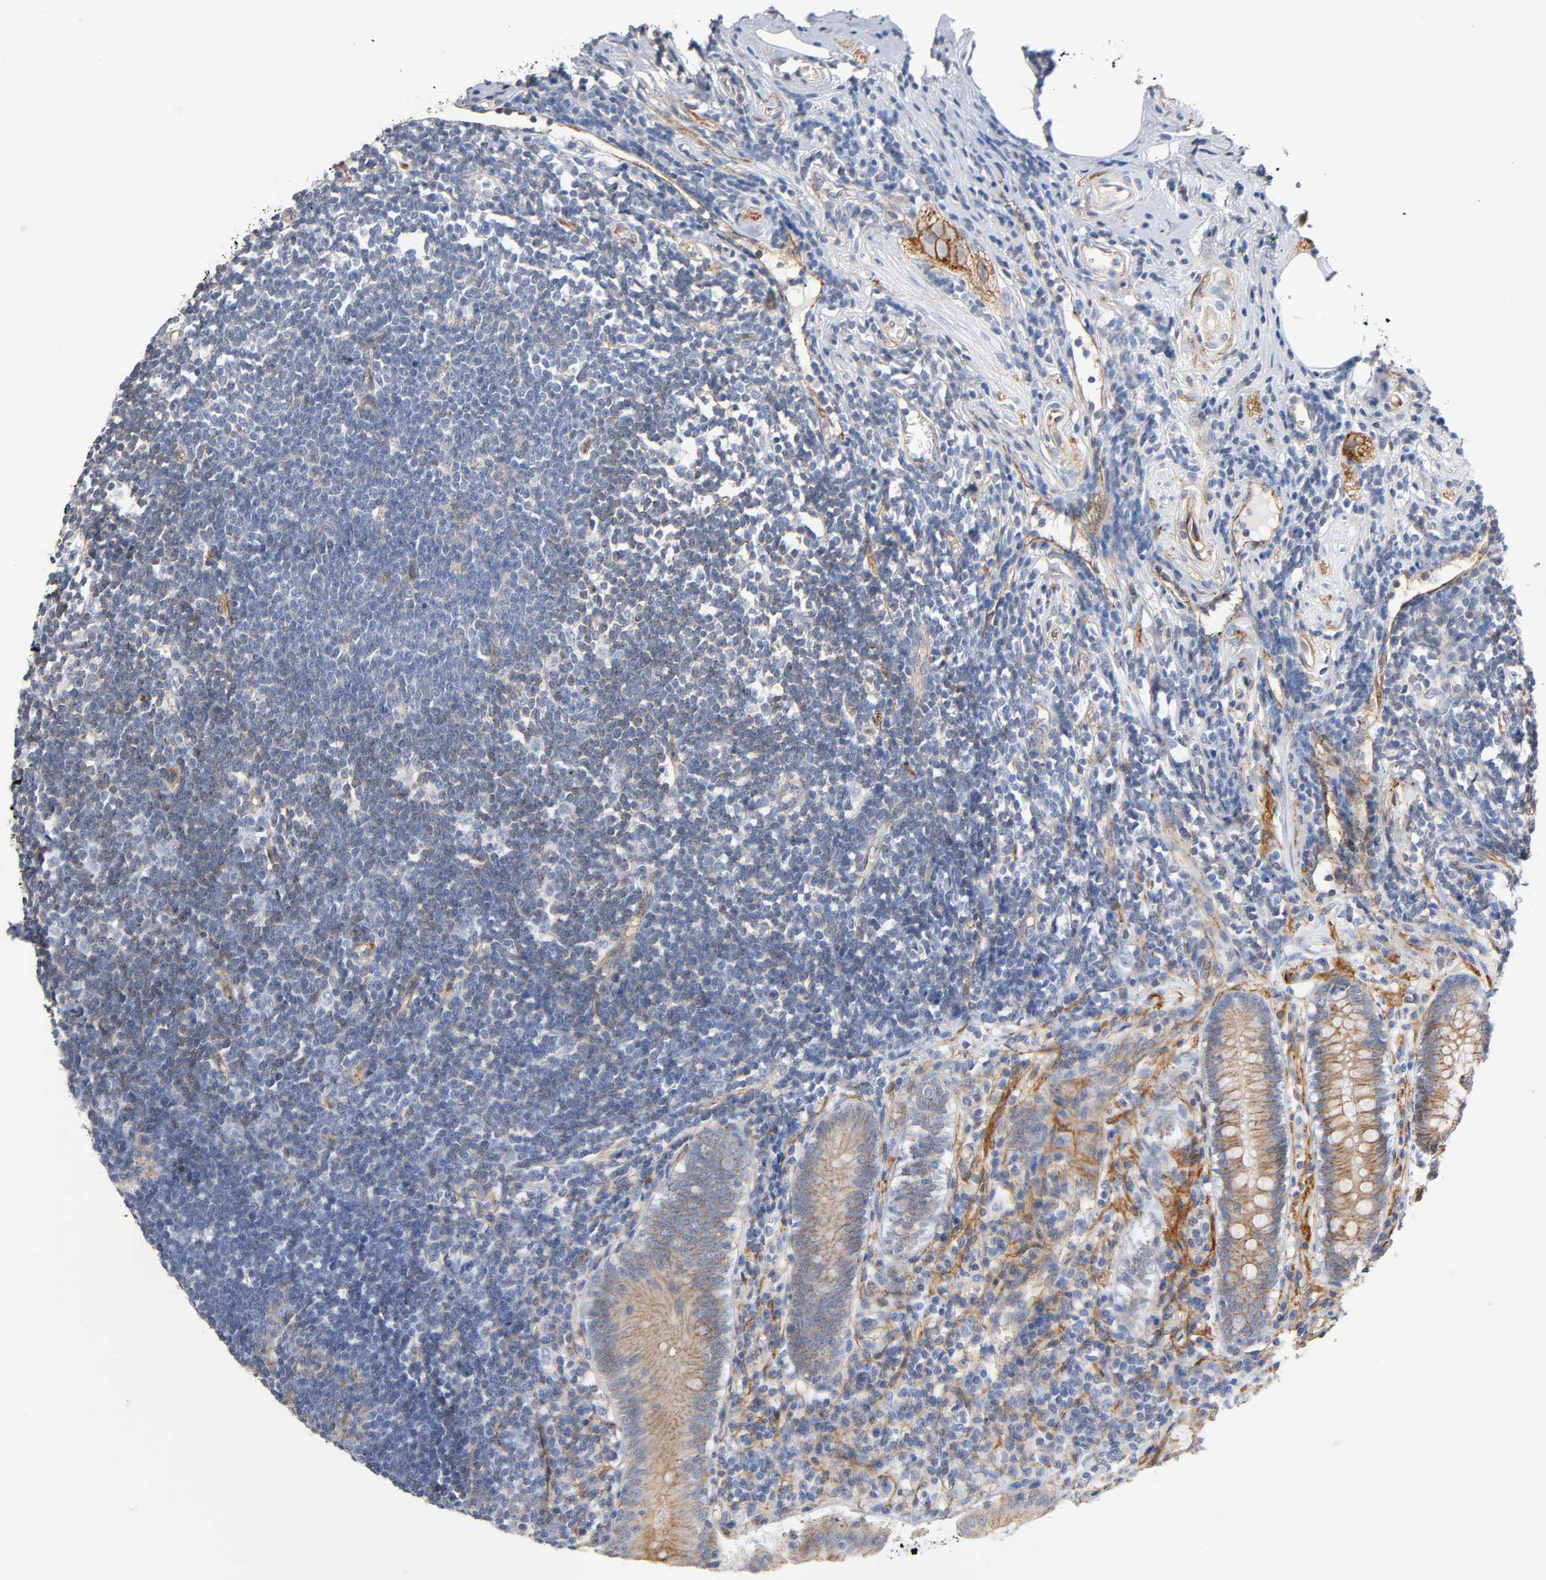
{"staining": {"intensity": "weak", "quantity": "25%-75%", "location": "cytoplasmic/membranous"}, "tissue": "appendix", "cell_type": "Glandular cells", "image_type": "normal", "snomed": [{"axis": "morphology", "description": "Normal tissue, NOS"}, {"axis": "topography", "description": "Appendix"}], "caption": "An IHC image of benign tissue is shown. Protein staining in brown highlights weak cytoplasmic/membranous positivity in appendix within glandular cells. Ihc stains the protein of interest in brown and the nuclei are stained blue.", "gene": "SPTAN1", "patient": {"sex": "female", "age": 50}}